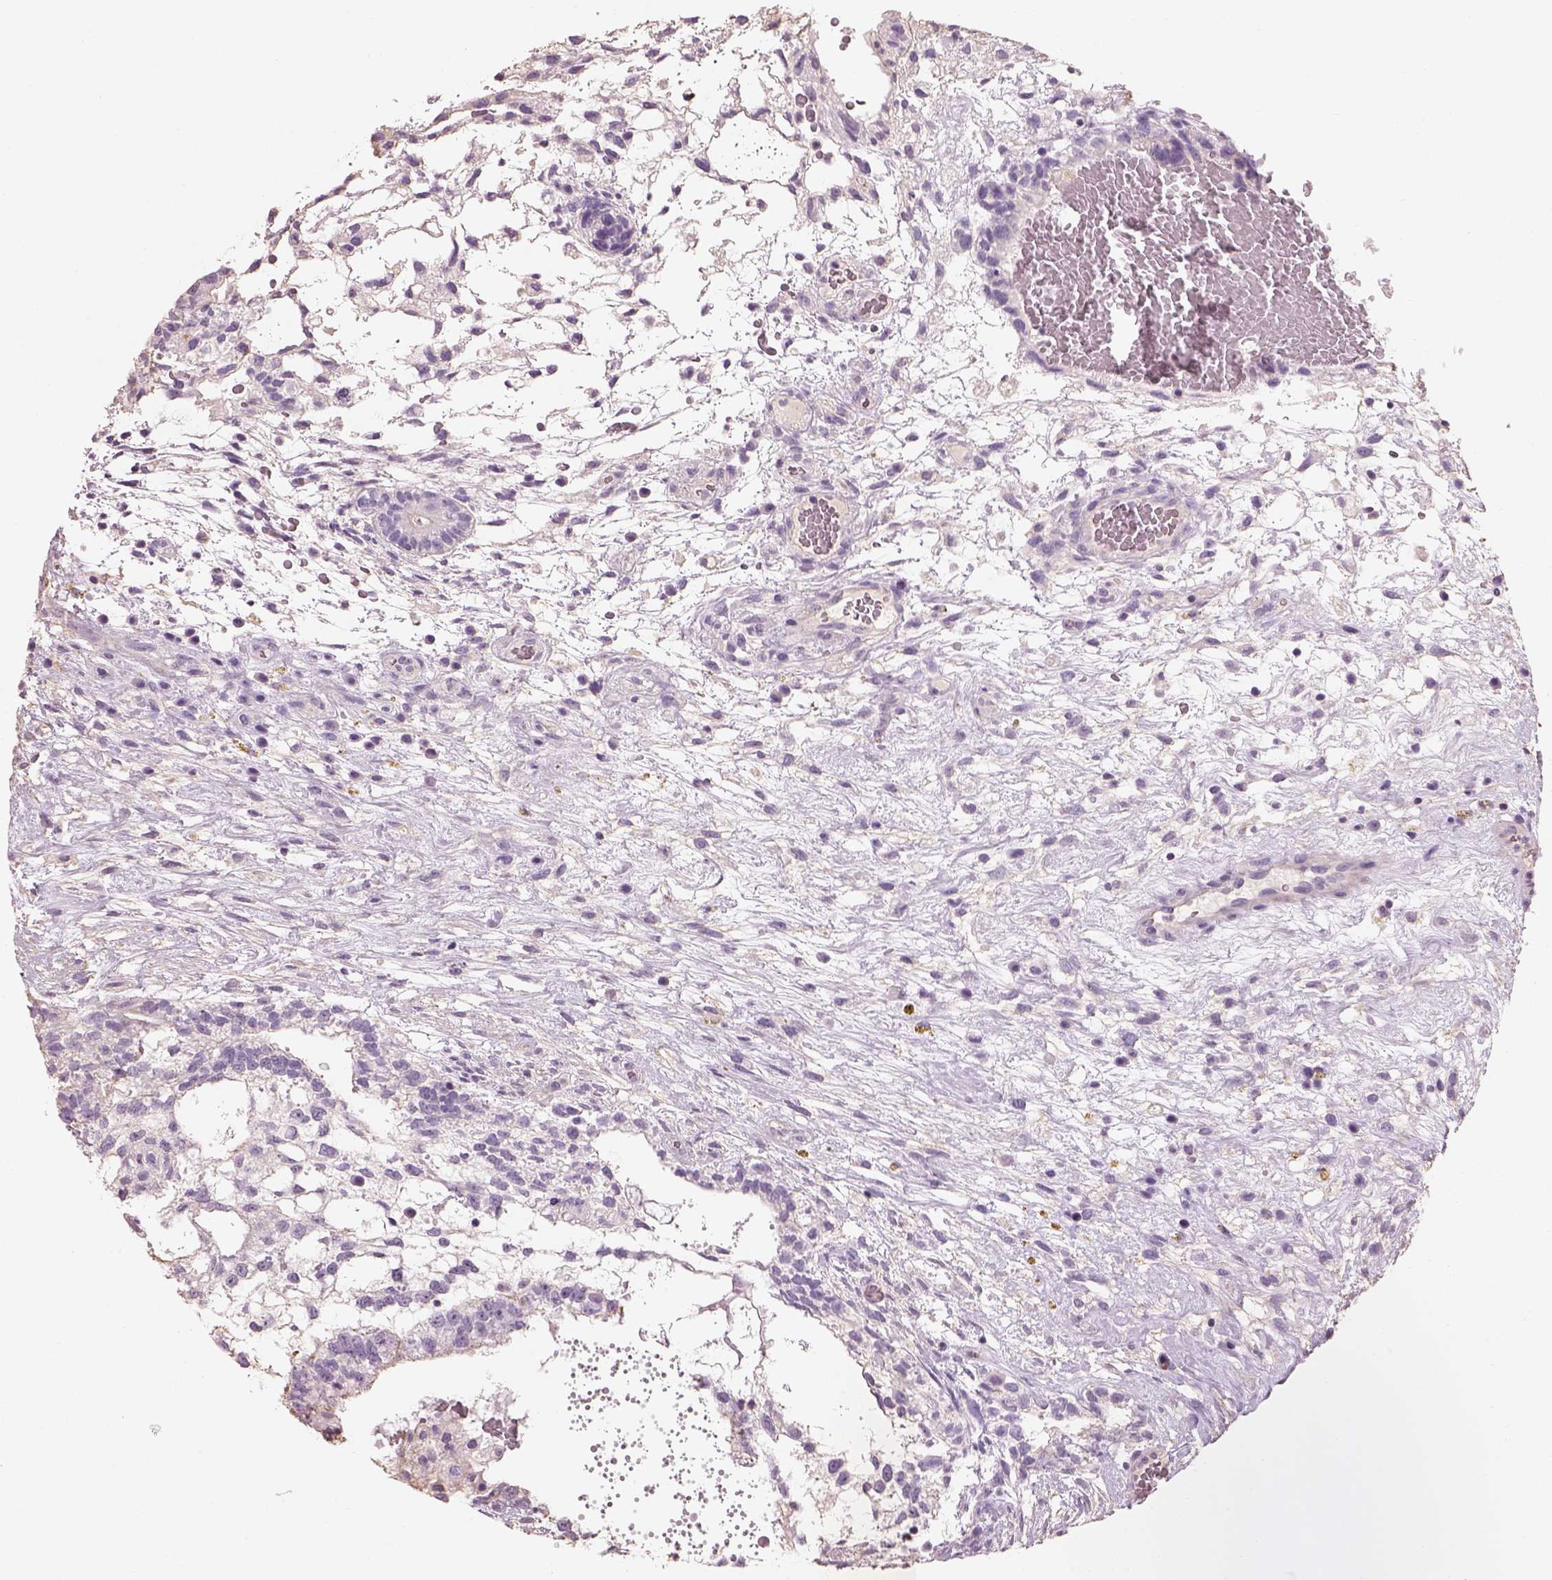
{"staining": {"intensity": "negative", "quantity": "none", "location": "none"}, "tissue": "testis cancer", "cell_type": "Tumor cells", "image_type": "cancer", "snomed": [{"axis": "morphology", "description": "Normal tissue, NOS"}, {"axis": "morphology", "description": "Carcinoma, Embryonal, NOS"}, {"axis": "topography", "description": "Testis"}], "caption": "Immunohistochemical staining of human embryonal carcinoma (testis) demonstrates no significant expression in tumor cells.", "gene": "OTUD6A", "patient": {"sex": "male", "age": 32}}